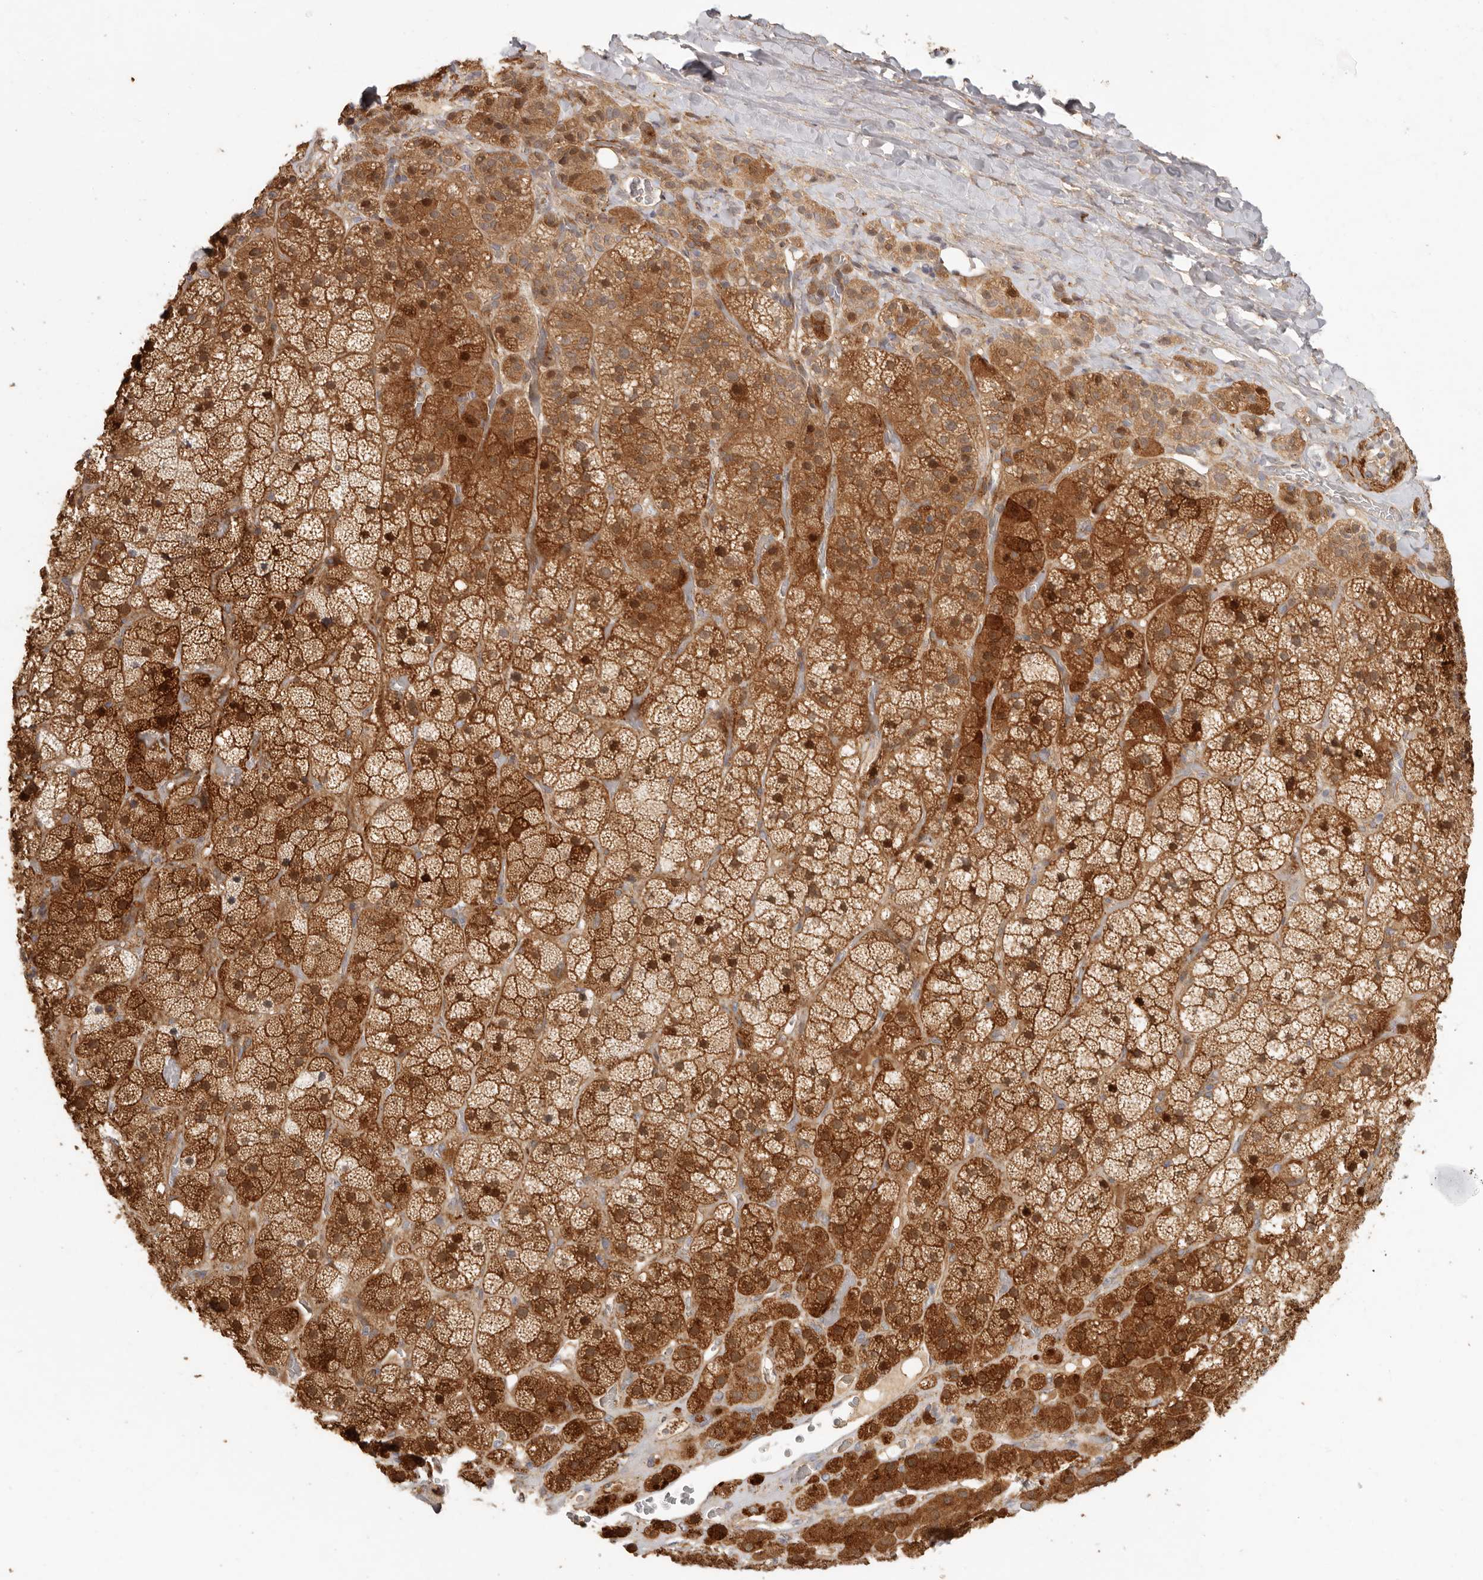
{"staining": {"intensity": "strong", "quantity": ">75%", "location": "cytoplasmic/membranous,nuclear"}, "tissue": "adrenal gland", "cell_type": "Glandular cells", "image_type": "normal", "snomed": [{"axis": "morphology", "description": "Normal tissue, NOS"}, {"axis": "topography", "description": "Adrenal gland"}], "caption": "A high amount of strong cytoplasmic/membranous,nuclear staining is appreciated in approximately >75% of glandular cells in benign adrenal gland.", "gene": "VIPR1", "patient": {"sex": "male", "age": 57}}